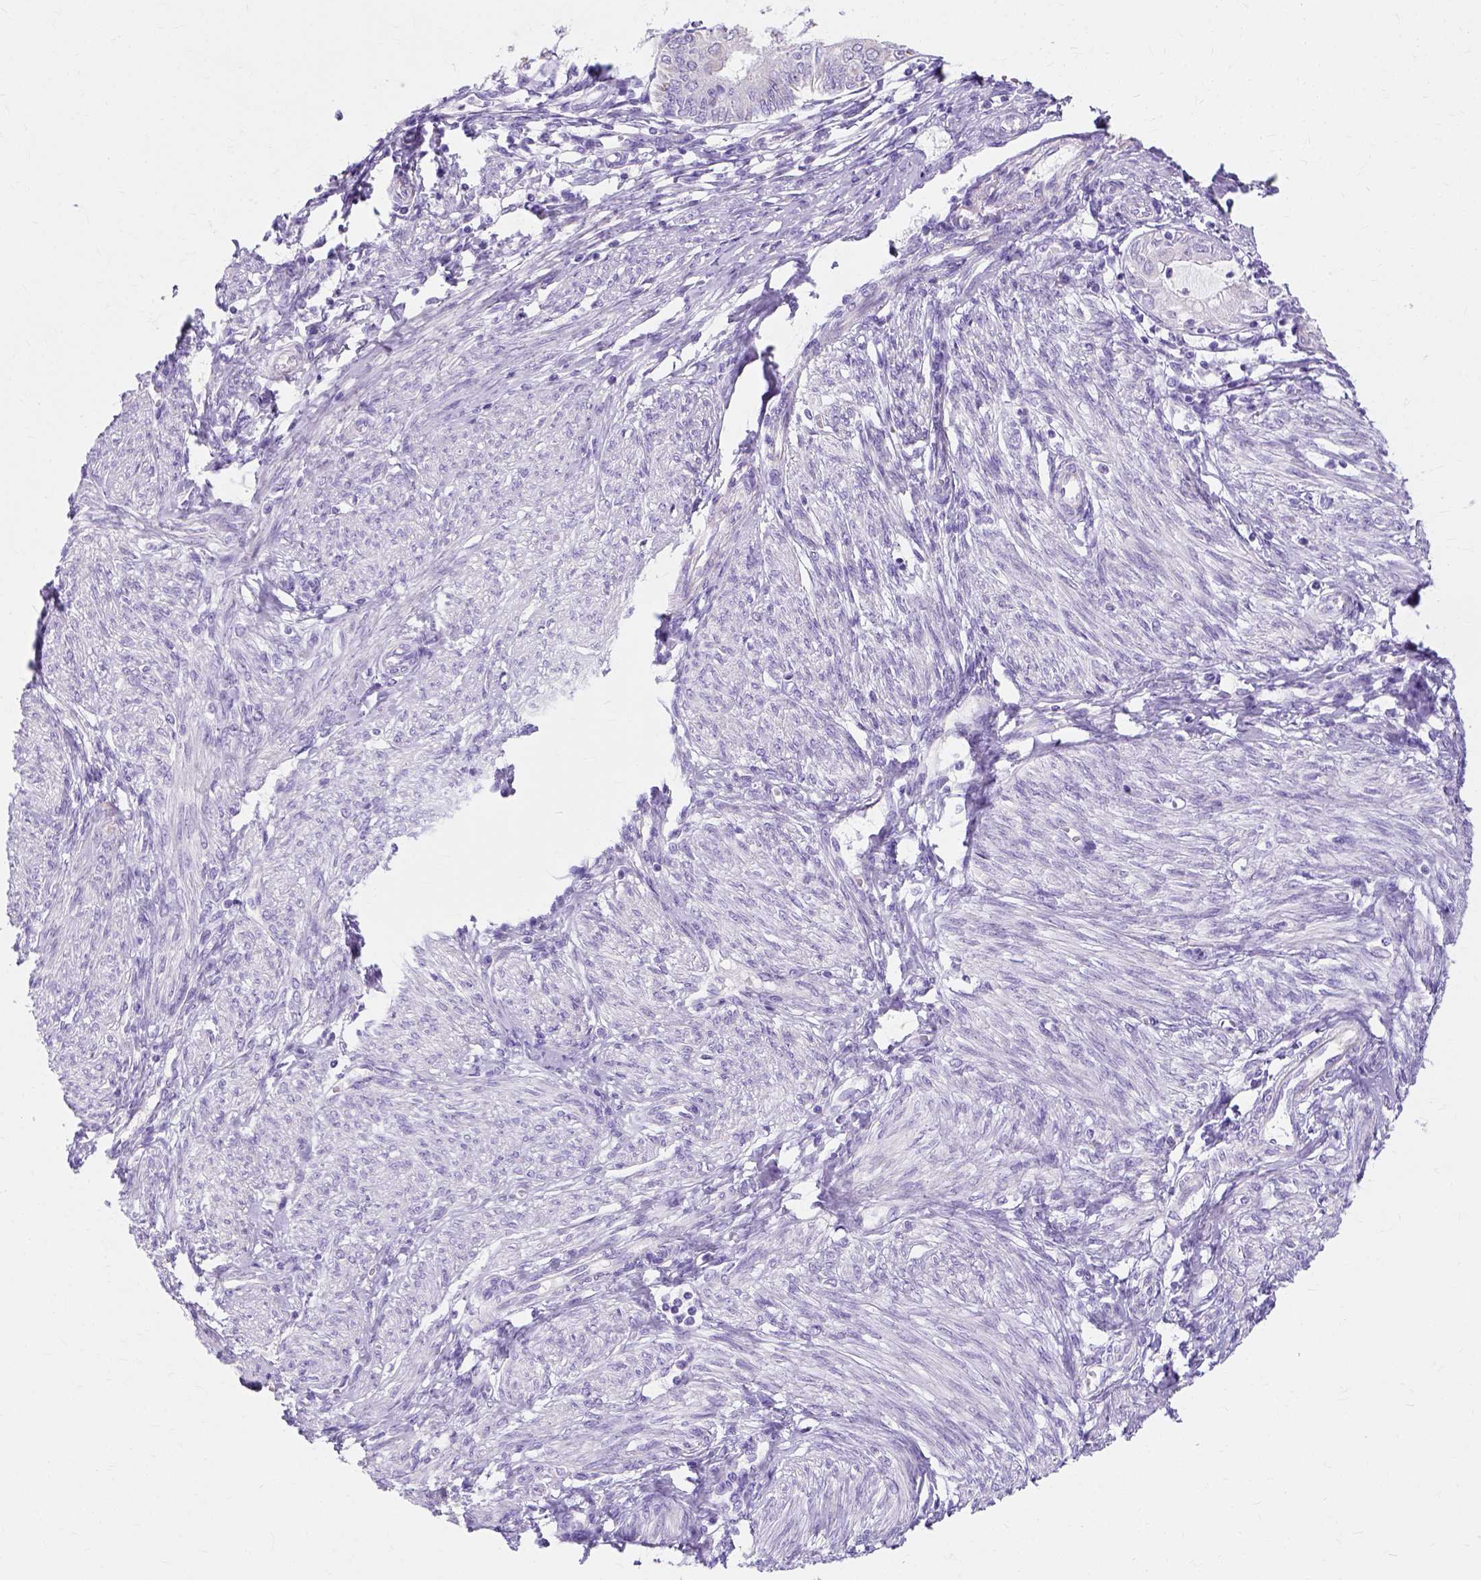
{"staining": {"intensity": "negative", "quantity": "none", "location": "none"}, "tissue": "endometrial cancer", "cell_type": "Tumor cells", "image_type": "cancer", "snomed": [{"axis": "morphology", "description": "Adenocarcinoma, NOS"}, {"axis": "topography", "description": "Endometrium"}], "caption": "The micrograph shows no staining of tumor cells in endometrial cancer. (DAB (3,3'-diaminobenzidine) immunohistochemistry visualized using brightfield microscopy, high magnification).", "gene": "MYH15", "patient": {"sex": "female", "age": 68}}